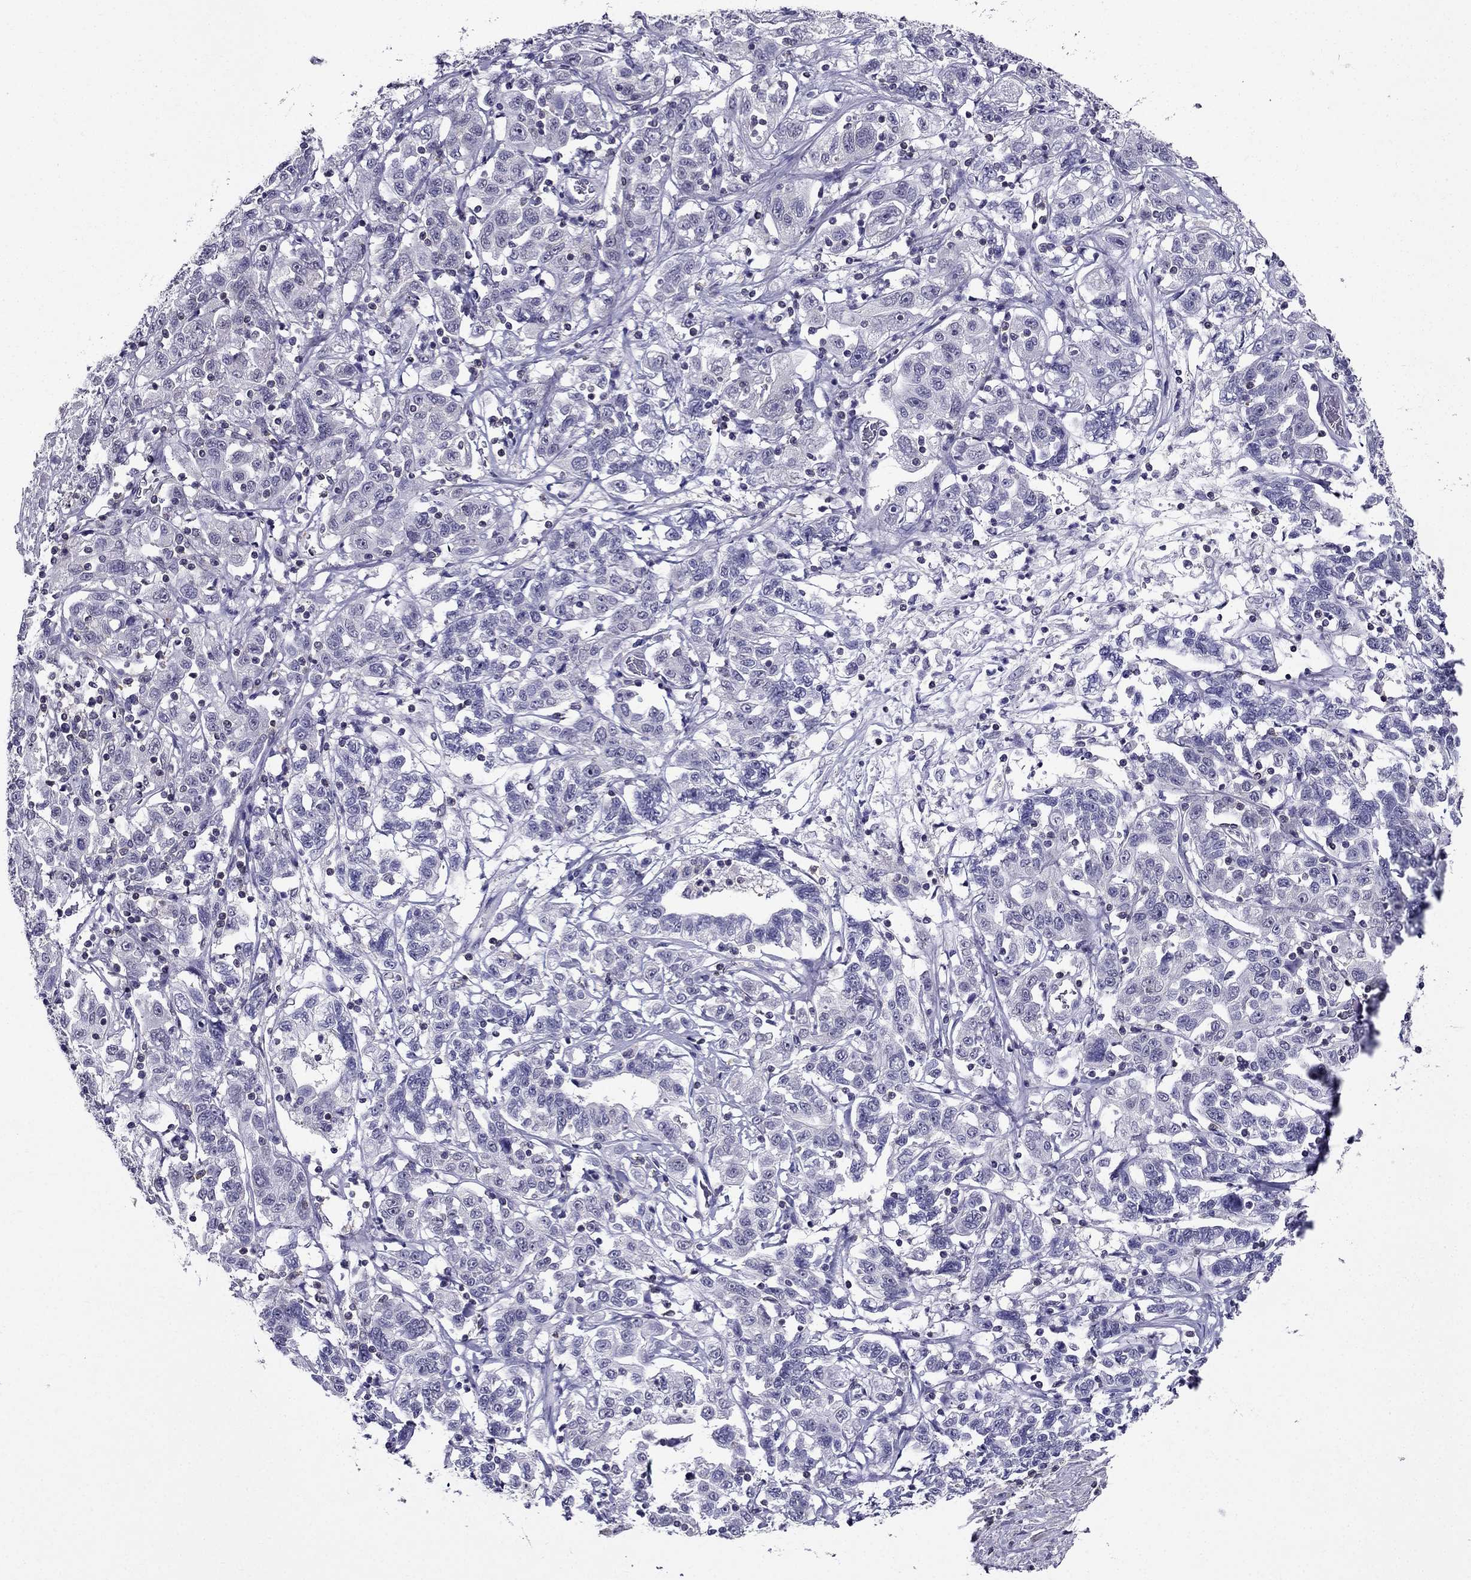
{"staining": {"intensity": "negative", "quantity": "none", "location": "none"}, "tissue": "liver cancer", "cell_type": "Tumor cells", "image_type": "cancer", "snomed": [{"axis": "morphology", "description": "Adenocarcinoma, NOS"}, {"axis": "morphology", "description": "Cholangiocarcinoma"}, {"axis": "topography", "description": "Liver"}], "caption": "IHC photomicrograph of neoplastic tissue: human adenocarcinoma (liver) stained with DAB (3,3'-diaminobenzidine) displays no significant protein positivity in tumor cells. The staining is performed using DAB (3,3'-diaminobenzidine) brown chromogen with nuclei counter-stained in using hematoxylin.", "gene": "AAK1", "patient": {"sex": "male", "age": 64}}